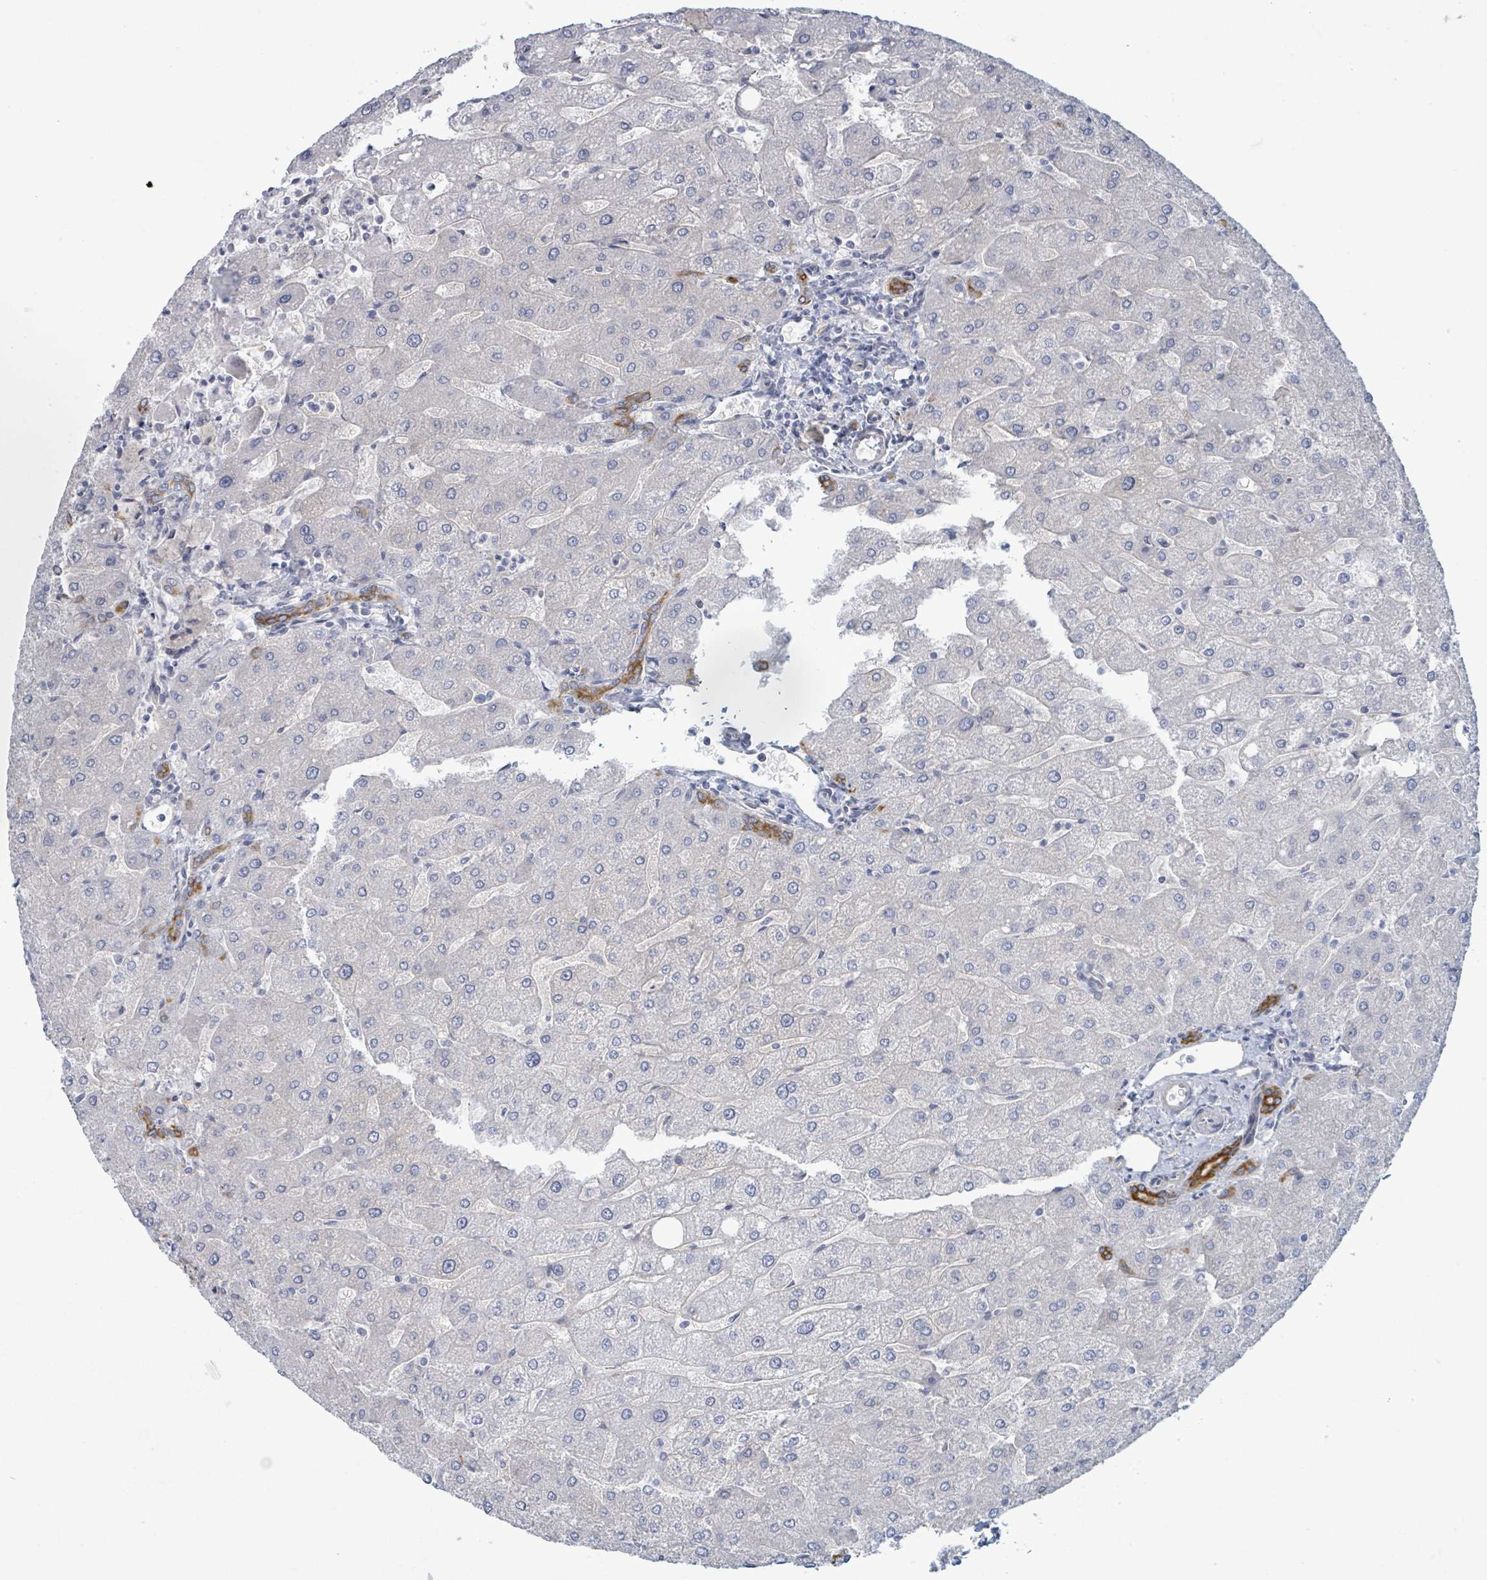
{"staining": {"intensity": "moderate", "quantity": ">75%", "location": "cytoplasmic/membranous"}, "tissue": "liver", "cell_type": "Cholangiocytes", "image_type": "normal", "snomed": [{"axis": "morphology", "description": "Normal tissue, NOS"}, {"axis": "topography", "description": "Liver"}], "caption": "Protein staining of unremarkable liver exhibits moderate cytoplasmic/membranous expression in approximately >75% of cholangiocytes. The staining was performed using DAB, with brown indicating positive protein expression. Nuclei are stained blue with hematoxylin.", "gene": "COL13A1", "patient": {"sex": "male", "age": 67}}